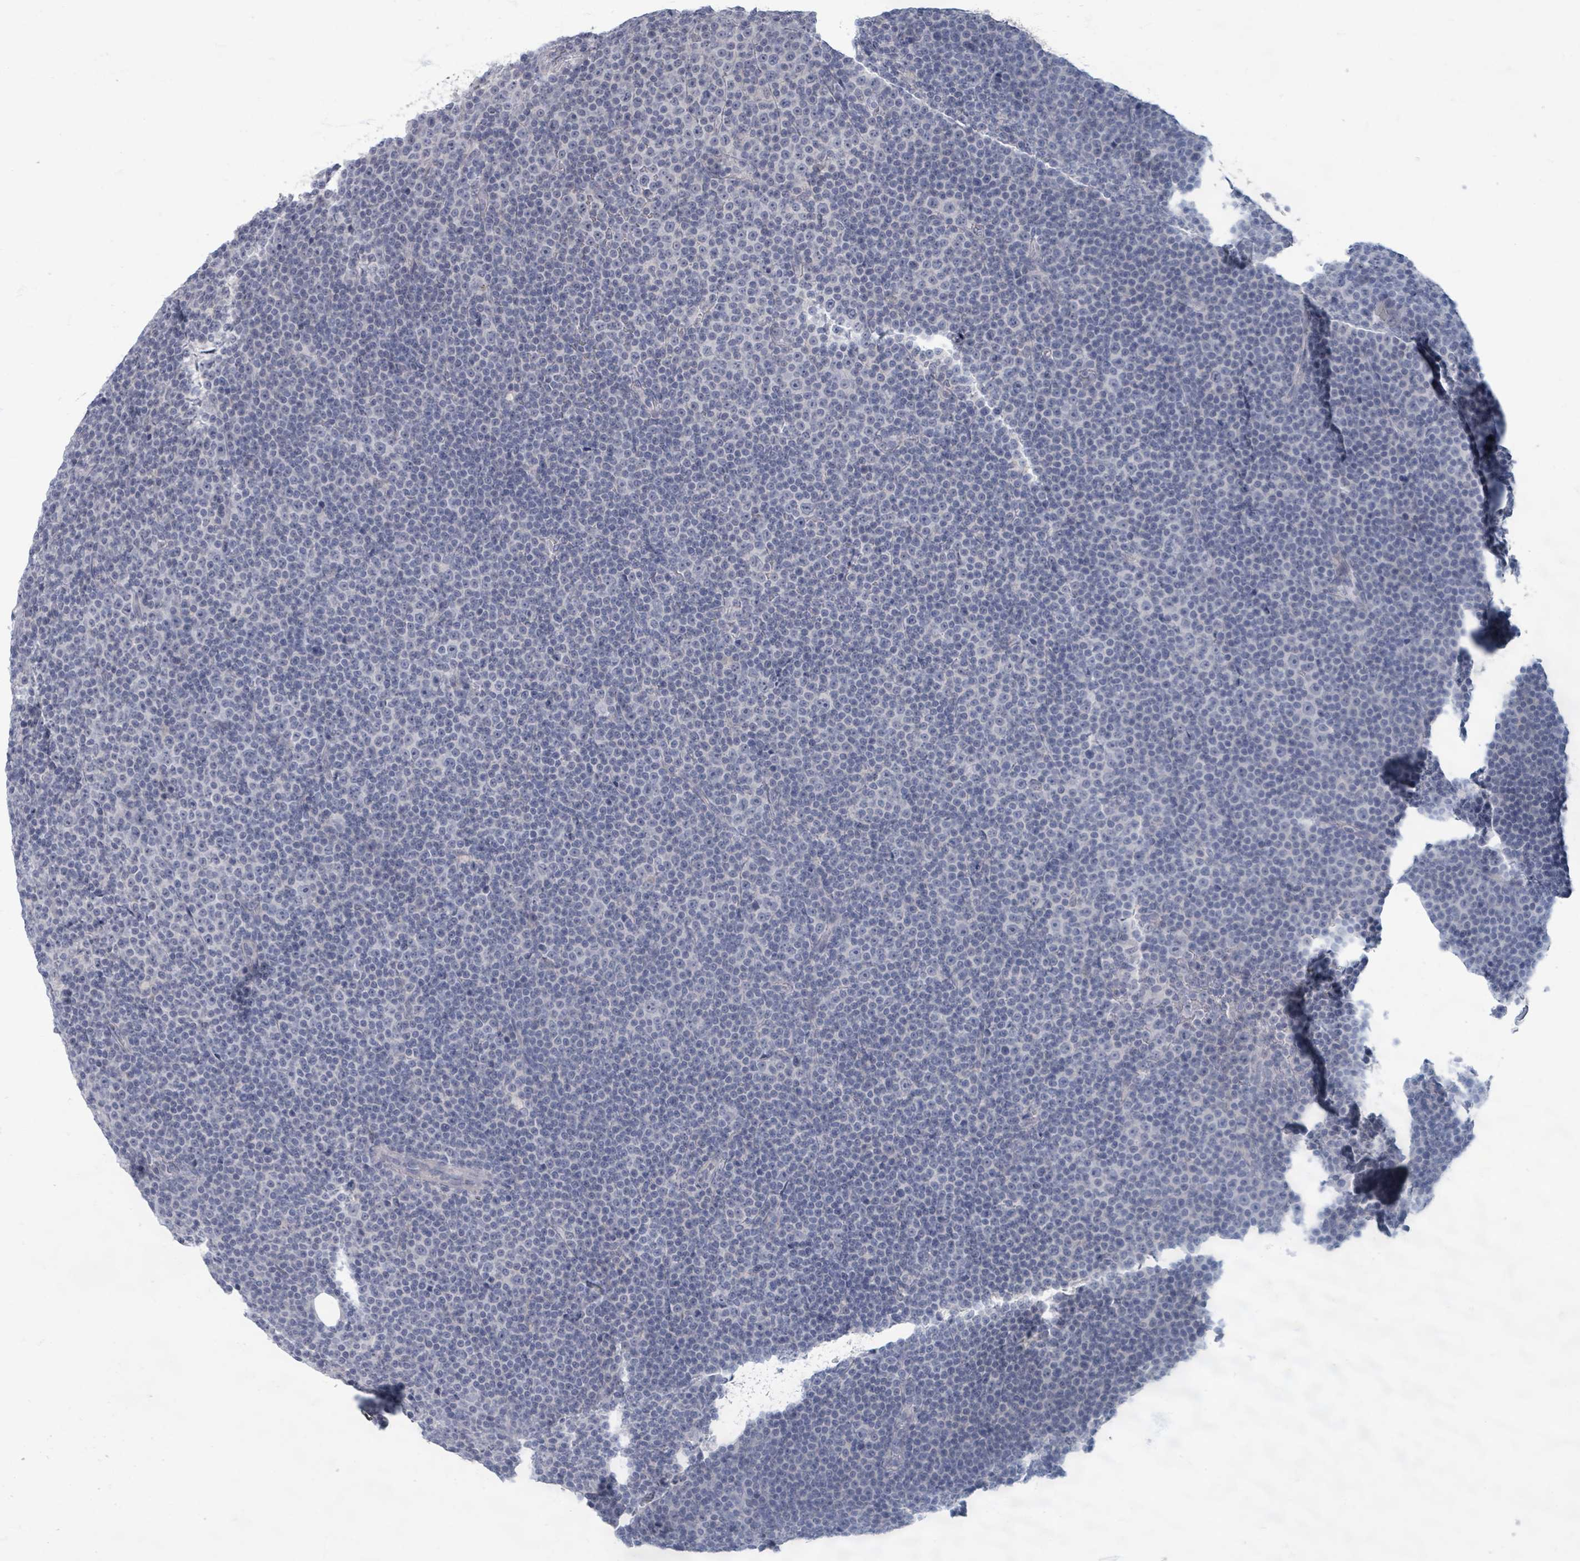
{"staining": {"intensity": "negative", "quantity": "none", "location": "none"}, "tissue": "lymphoma", "cell_type": "Tumor cells", "image_type": "cancer", "snomed": [{"axis": "morphology", "description": "Malignant lymphoma, non-Hodgkin's type, Low grade"}, {"axis": "topography", "description": "Lymph node"}], "caption": "An image of low-grade malignant lymphoma, non-Hodgkin's type stained for a protein reveals no brown staining in tumor cells. (DAB (3,3'-diaminobenzidine) immunohistochemistry visualized using brightfield microscopy, high magnification).", "gene": "WNT11", "patient": {"sex": "female", "age": 67}}